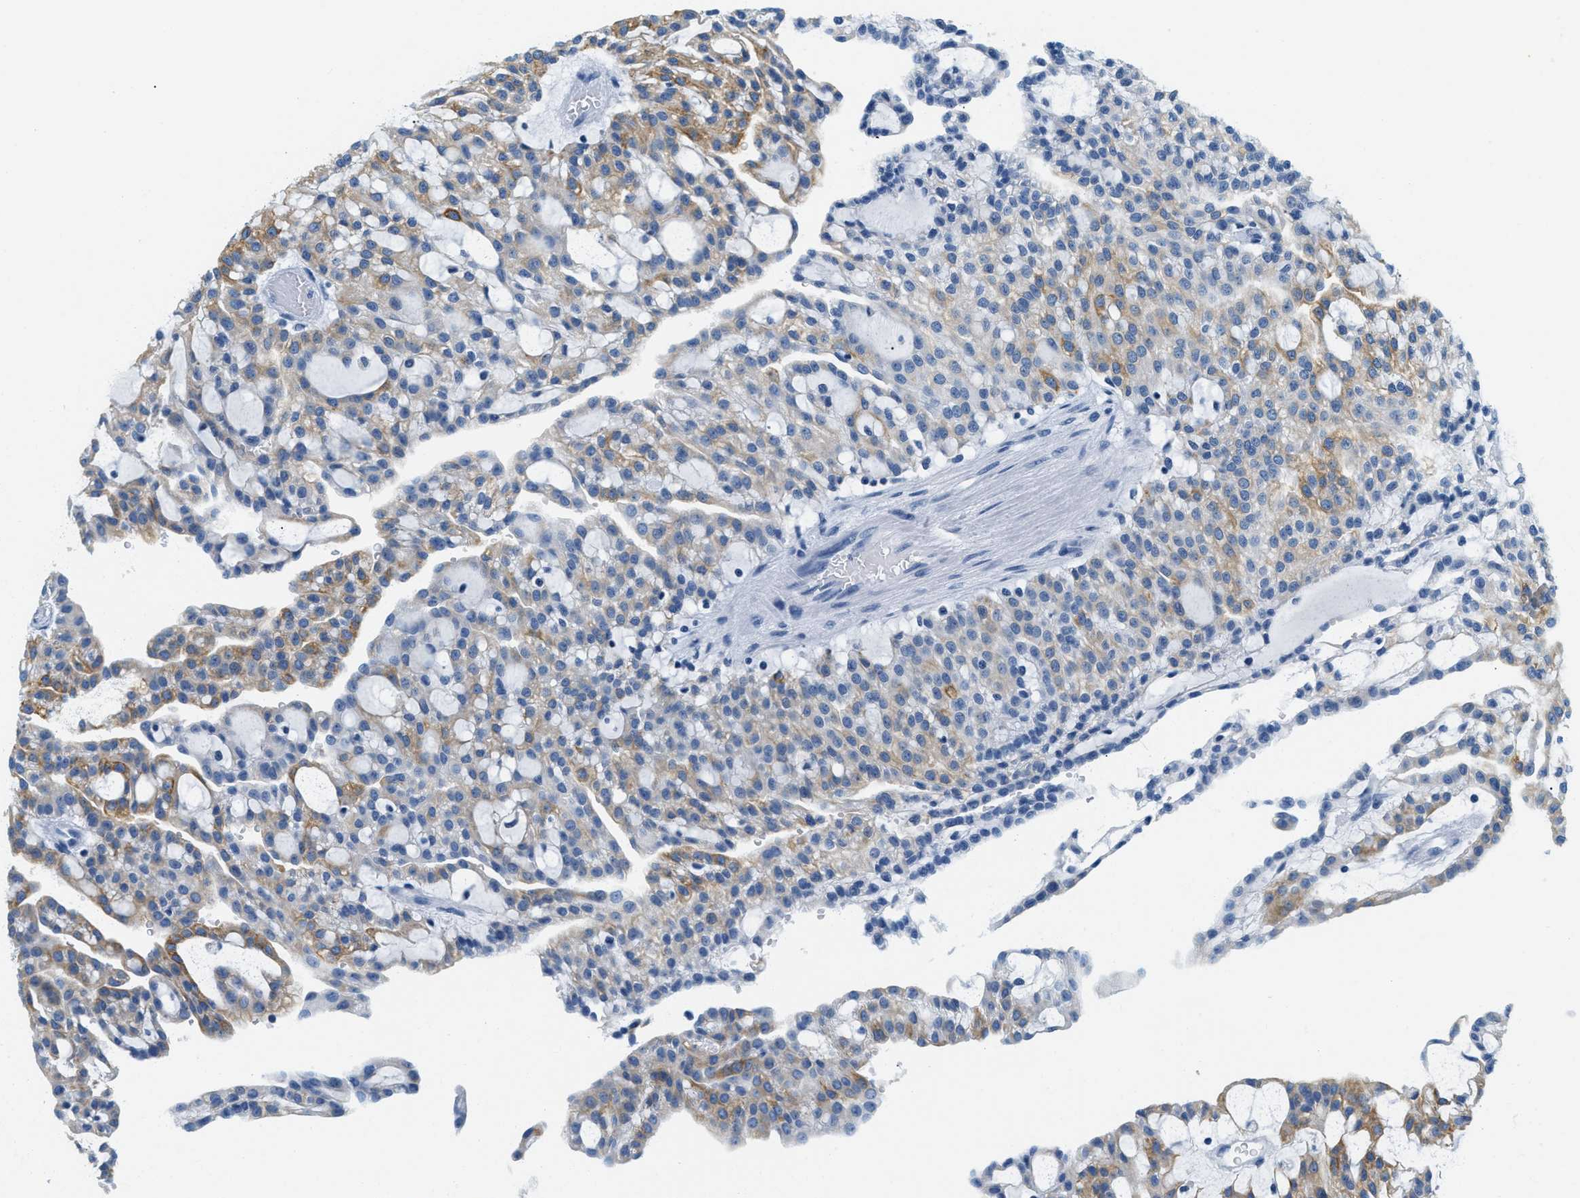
{"staining": {"intensity": "moderate", "quantity": "25%-75%", "location": "cytoplasmic/membranous"}, "tissue": "renal cancer", "cell_type": "Tumor cells", "image_type": "cancer", "snomed": [{"axis": "morphology", "description": "Adenocarcinoma, NOS"}, {"axis": "topography", "description": "Kidney"}], "caption": "Protein staining exhibits moderate cytoplasmic/membranous expression in approximately 25%-75% of tumor cells in adenocarcinoma (renal).", "gene": "STXBP2", "patient": {"sex": "male", "age": 63}}